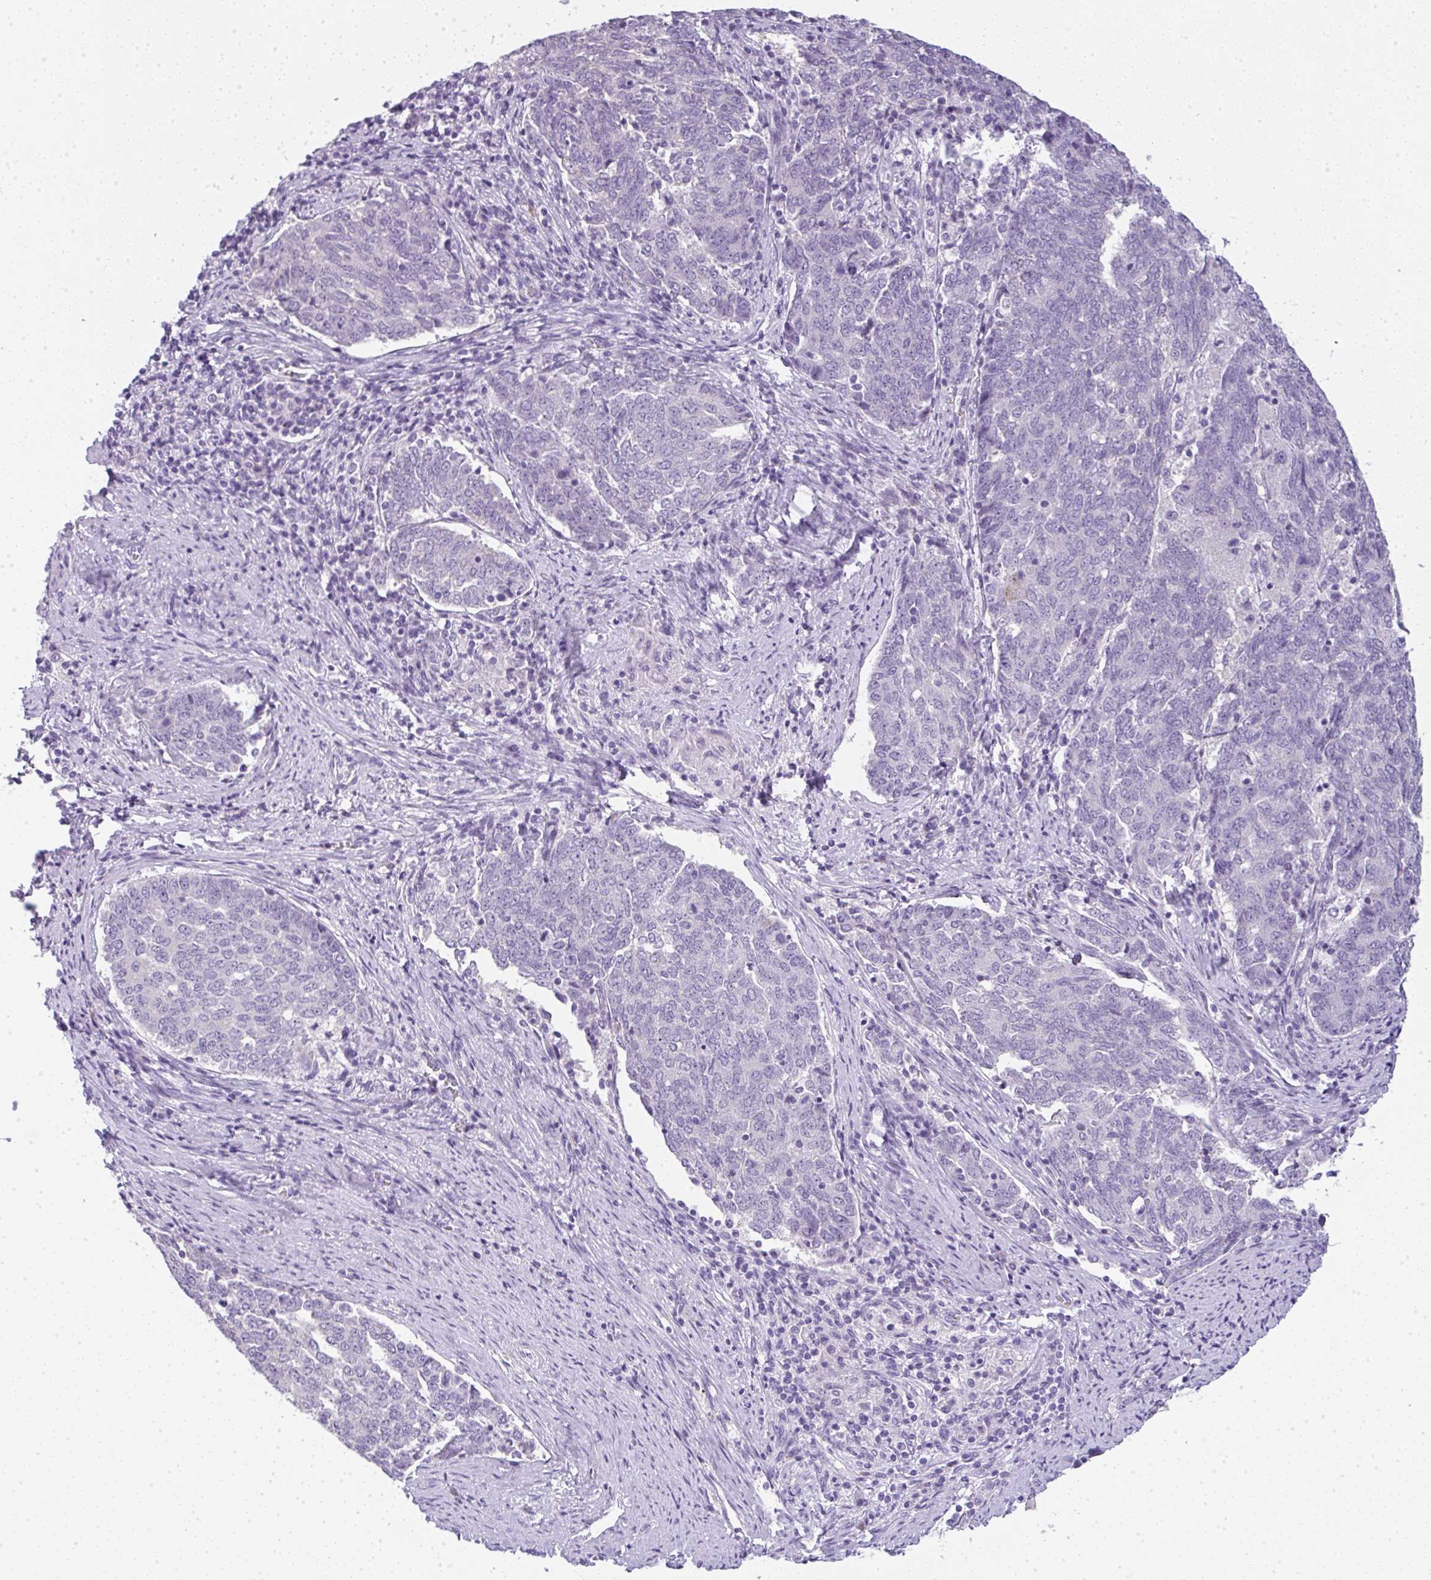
{"staining": {"intensity": "negative", "quantity": "none", "location": "none"}, "tissue": "endometrial cancer", "cell_type": "Tumor cells", "image_type": "cancer", "snomed": [{"axis": "morphology", "description": "Adenocarcinoma, NOS"}, {"axis": "topography", "description": "Endometrium"}], "caption": "Histopathology image shows no protein positivity in tumor cells of endometrial cancer (adenocarcinoma) tissue.", "gene": "LPAR4", "patient": {"sex": "female", "age": 80}}